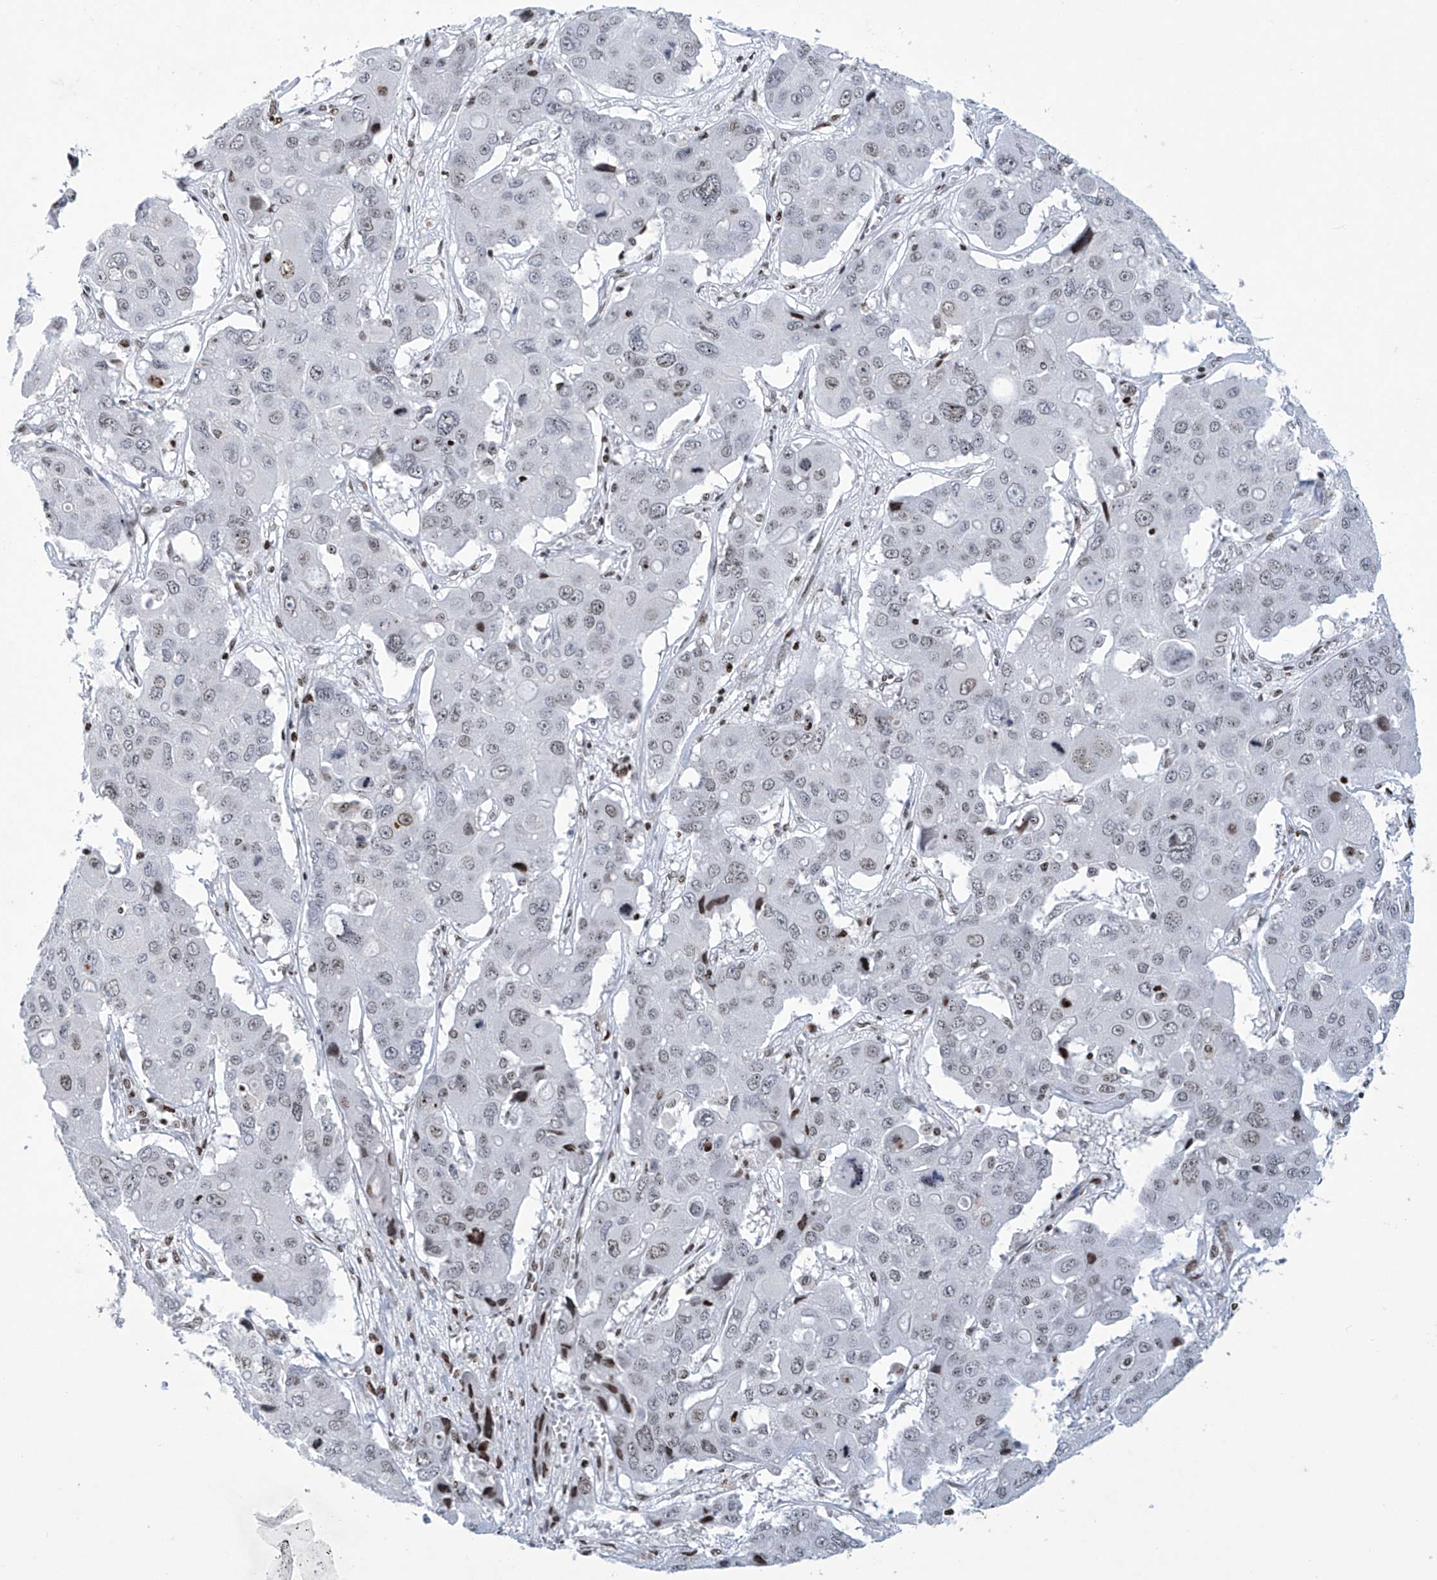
{"staining": {"intensity": "weak", "quantity": "25%-75%", "location": "nuclear"}, "tissue": "liver cancer", "cell_type": "Tumor cells", "image_type": "cancer", "snomed": [{"axis": "morphology", "description": "Cholangiocarcinoma"}, {"axis": "topography", "description": "Liver"}], "caption": "Immunohistochemical staining of liver cancer (cholangiocarcinoma) reveals weak nuclear protein expression in about 25%-75% of tumor cells.", "gene": "RFX7", "patient": {"sex": "male", "age": 67}}